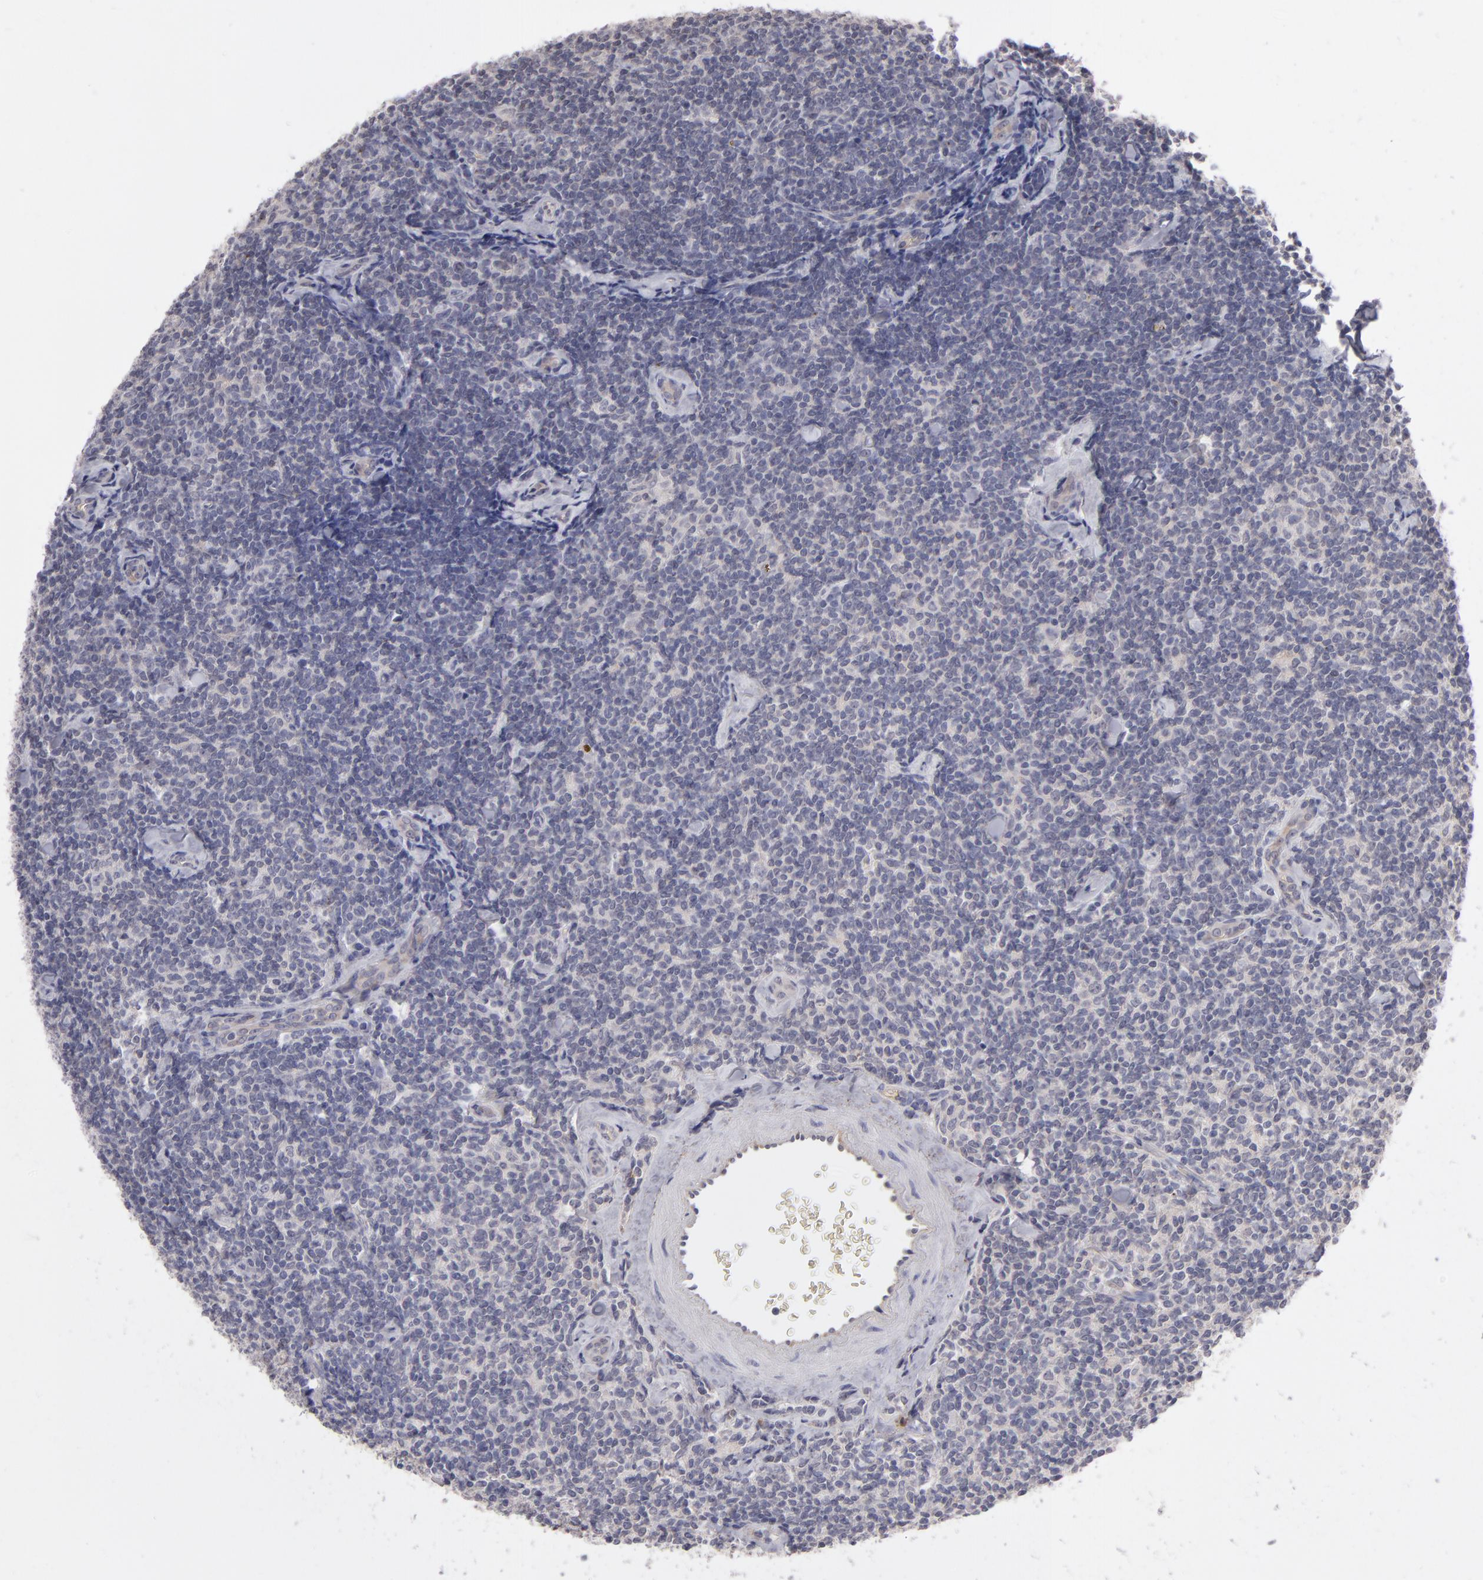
{"staining": {"intensity": "negative", "quantity": "none", "location": "none"}, "tissue": "lymphoma", "cell_type": "Tumor cells", "image_type": "cancer", "snomed": [{"axis": "morphology", "description": "Malignant lymphoma, non-Hodgkin's type, Low grade"}, {"axis": "topography", "description": "Lymph node"}], "caption": "This is an IHC image of human low-grade malignant lymphoma, non-Hodgkin's type. There is no positivity in tumor cells.", "gene": "ITIH4", "patient": {"sex": "female", "age": 56}}